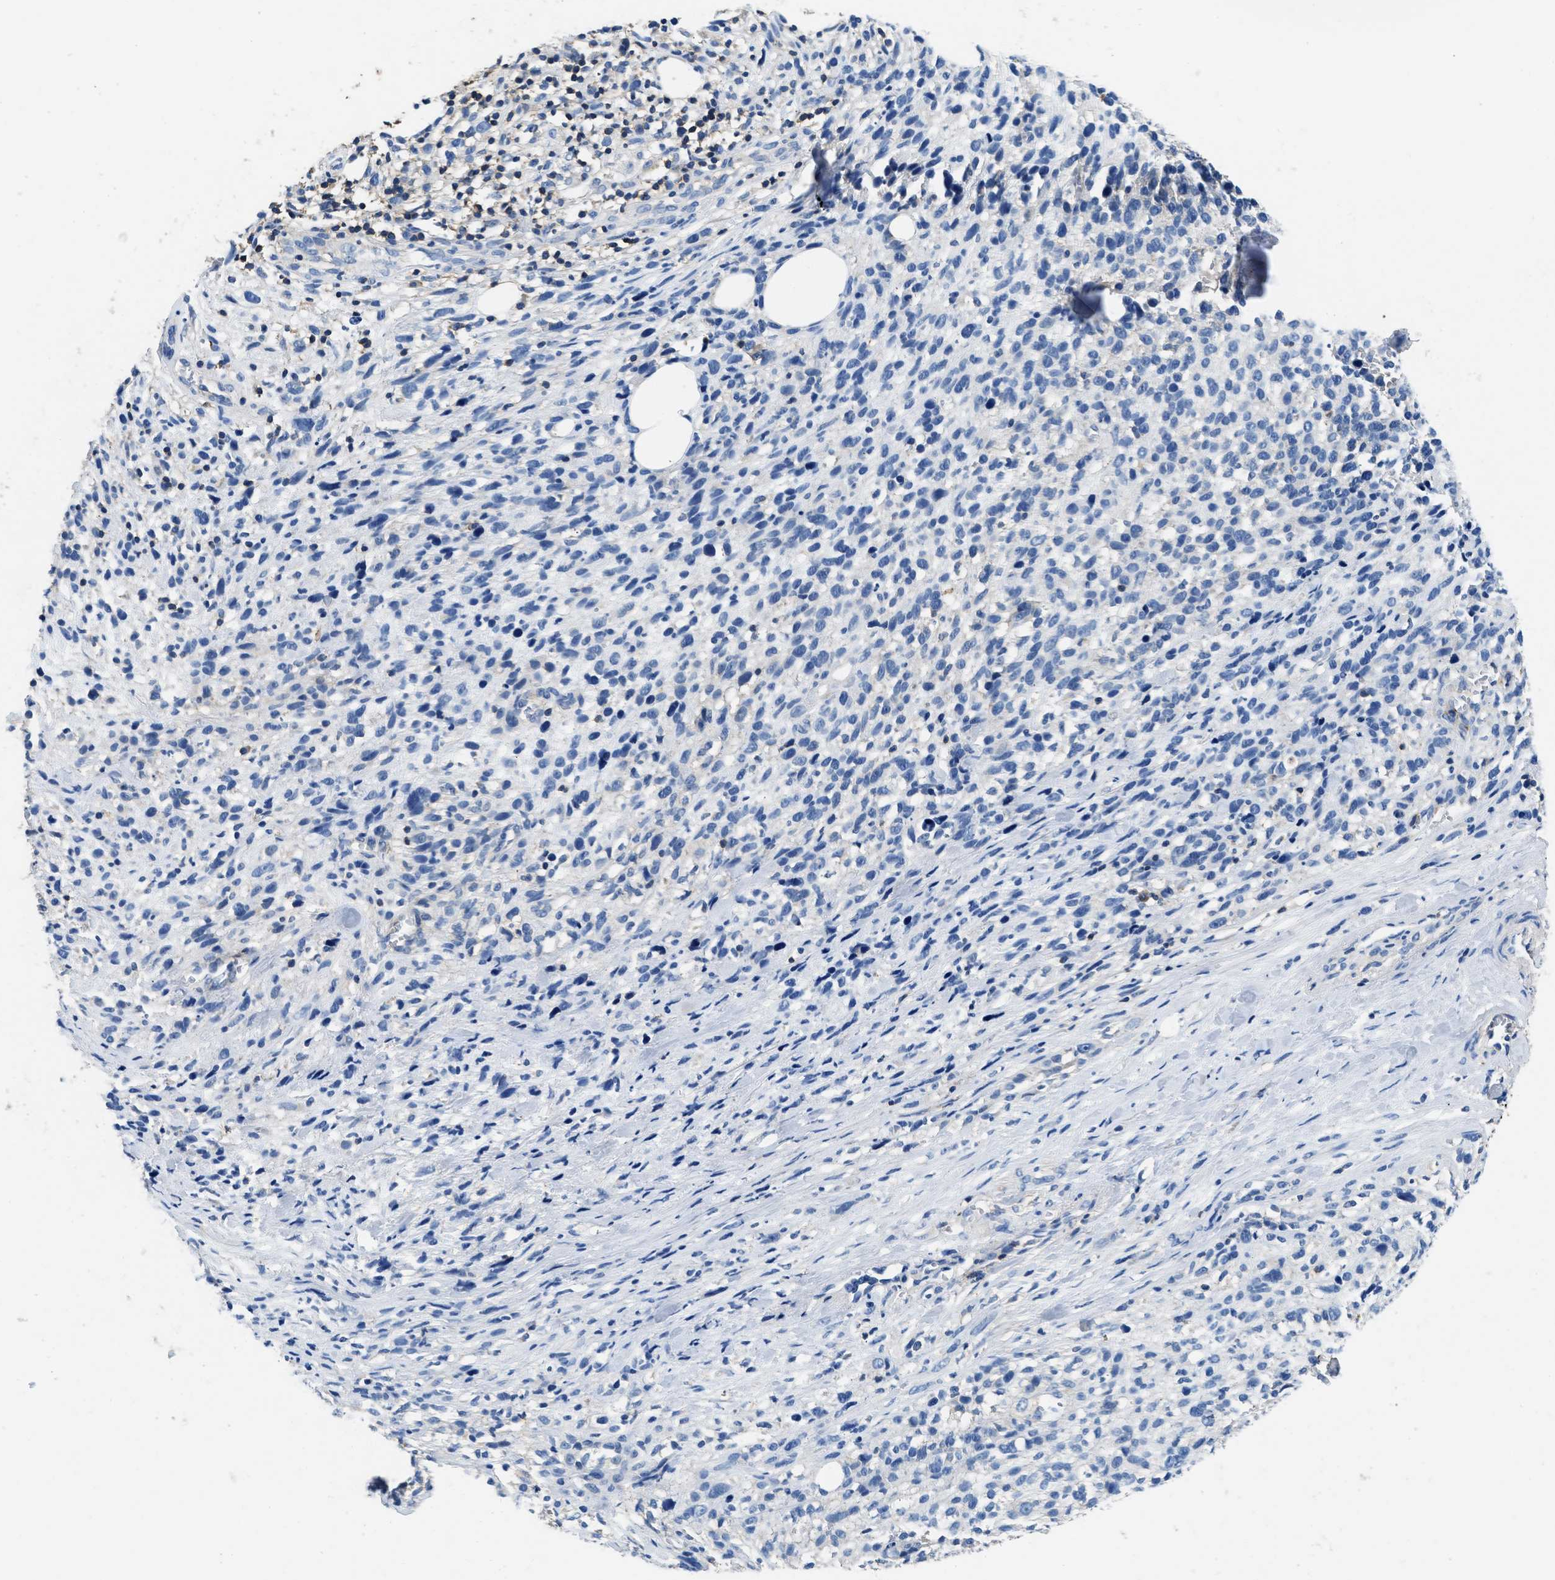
{"staining": {"intensity": "negative", "quantity": "none", "location": "none"}, "tissue": "melanoma", "cell_type": "Tumor cells", "image_type": "cancer", "snomed": [{"axis": "morphology", "description": "Malignant melanoma, NOS"}, {"axis": "topography", "description": "Skin"}], "caption": "Melanoma was stained to show a protein in brown. There is no significant positivity in tumor cells.", "gene": "KCNQ4", "patient": {"sex": "female", "age": 55}}